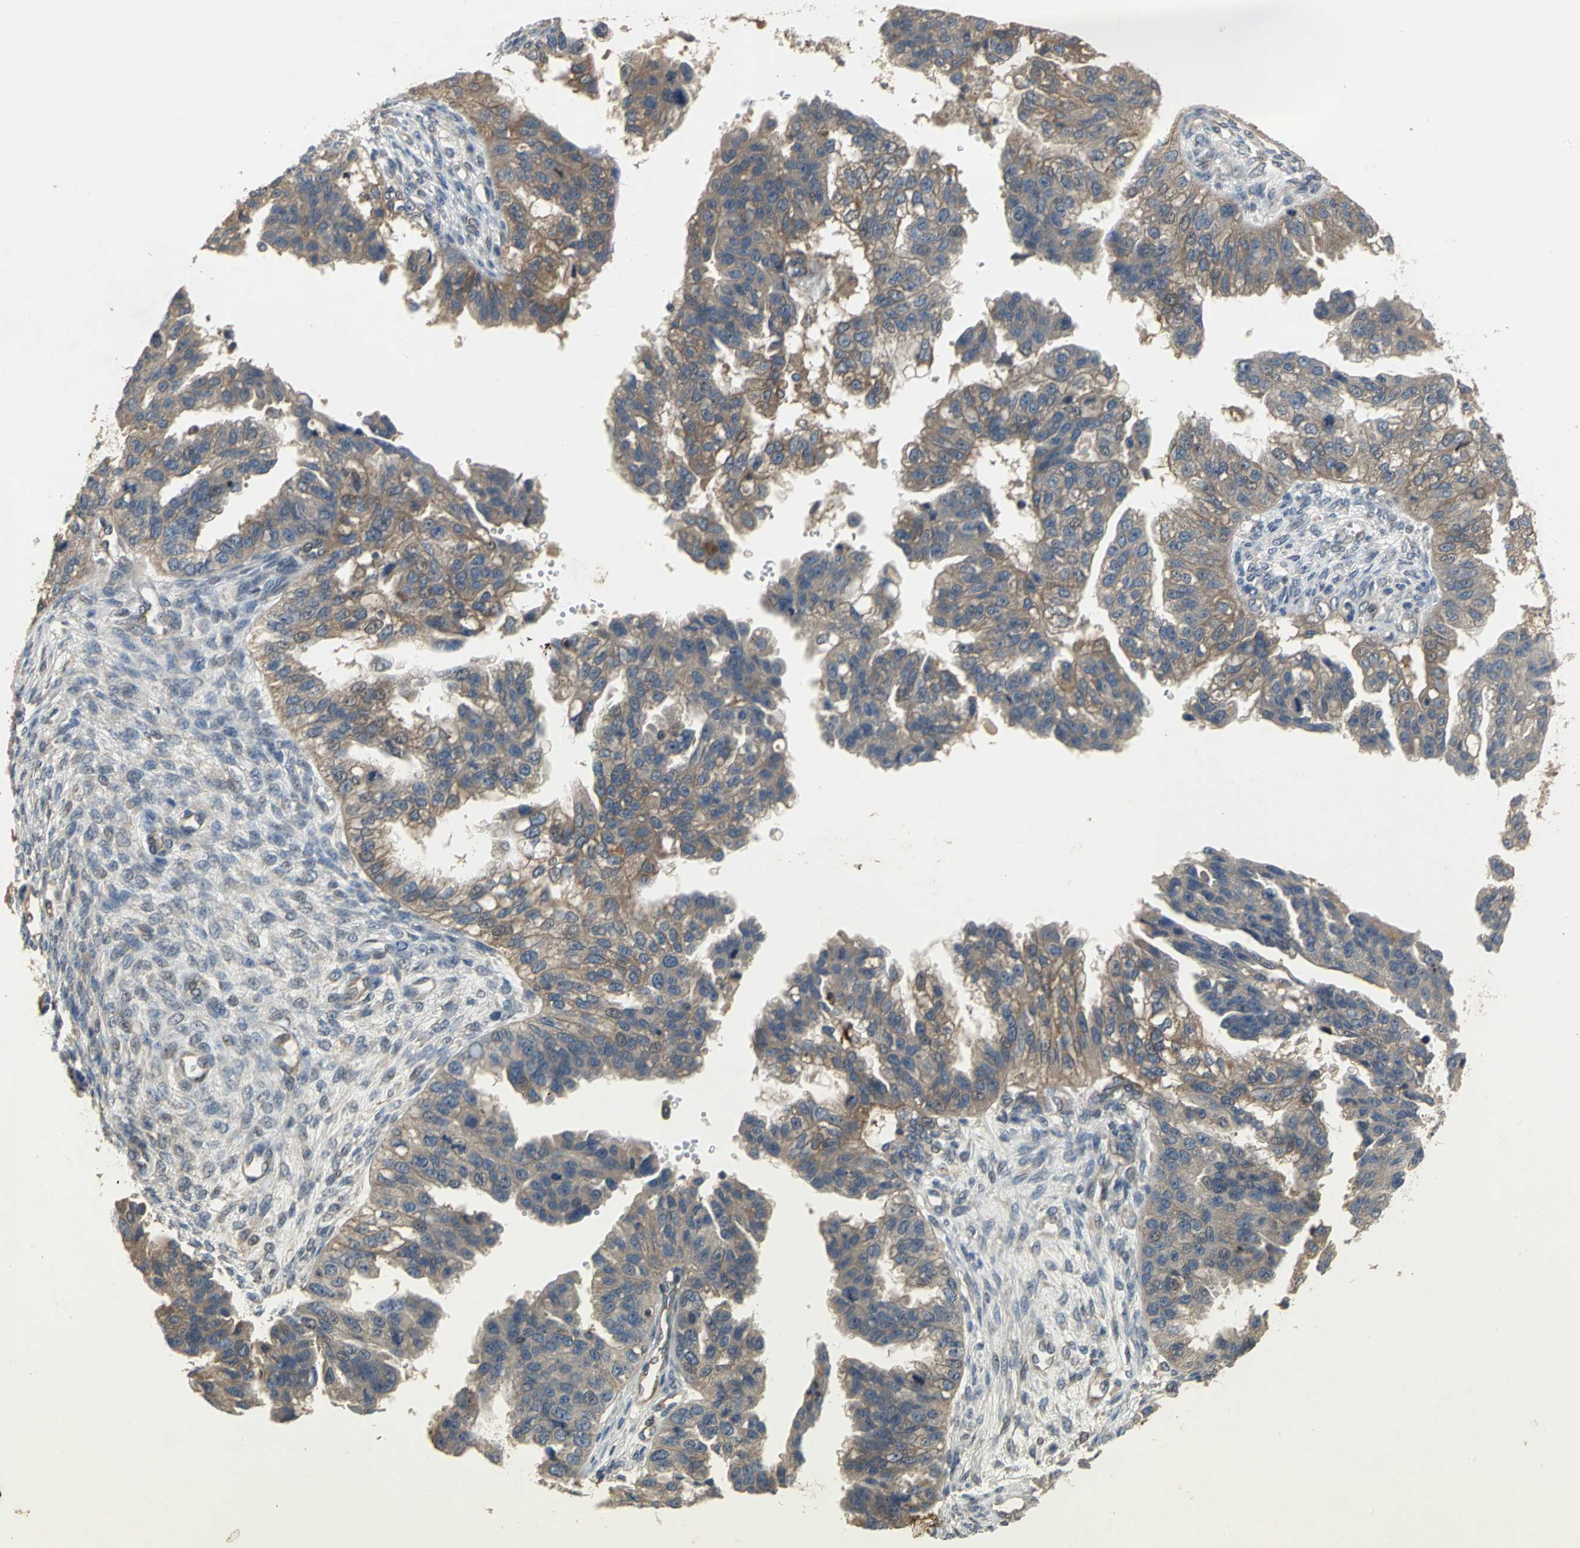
{"staining": {"intensity": "moderate", "quantity": ">75%", "location": "cytoplasmic/membranous"}, "tissue": "ovarian cancer", "cell_type": "Tumor cells", "image_type": "cancer", "snomed": [{"axis": "morphology", "description": "Cystadenocarcinoma, serous, NOS"}, {"axis": "topography", "description": "Ovary"}], "caption": "Serous cystadenocarcinoma (ovarian) was stained to show a protein in brown. There is medium levels of moderate cytoplasmic/membranous staining in about >75% of tumor cells. (Stains: DAB (3,3'-diaminobenzidine) in brown, nuclei in blue, Microscopy: brightfield microscopy at high magnification).", "gene": "MET", "patient": {"sex": "female", "age": 58}}